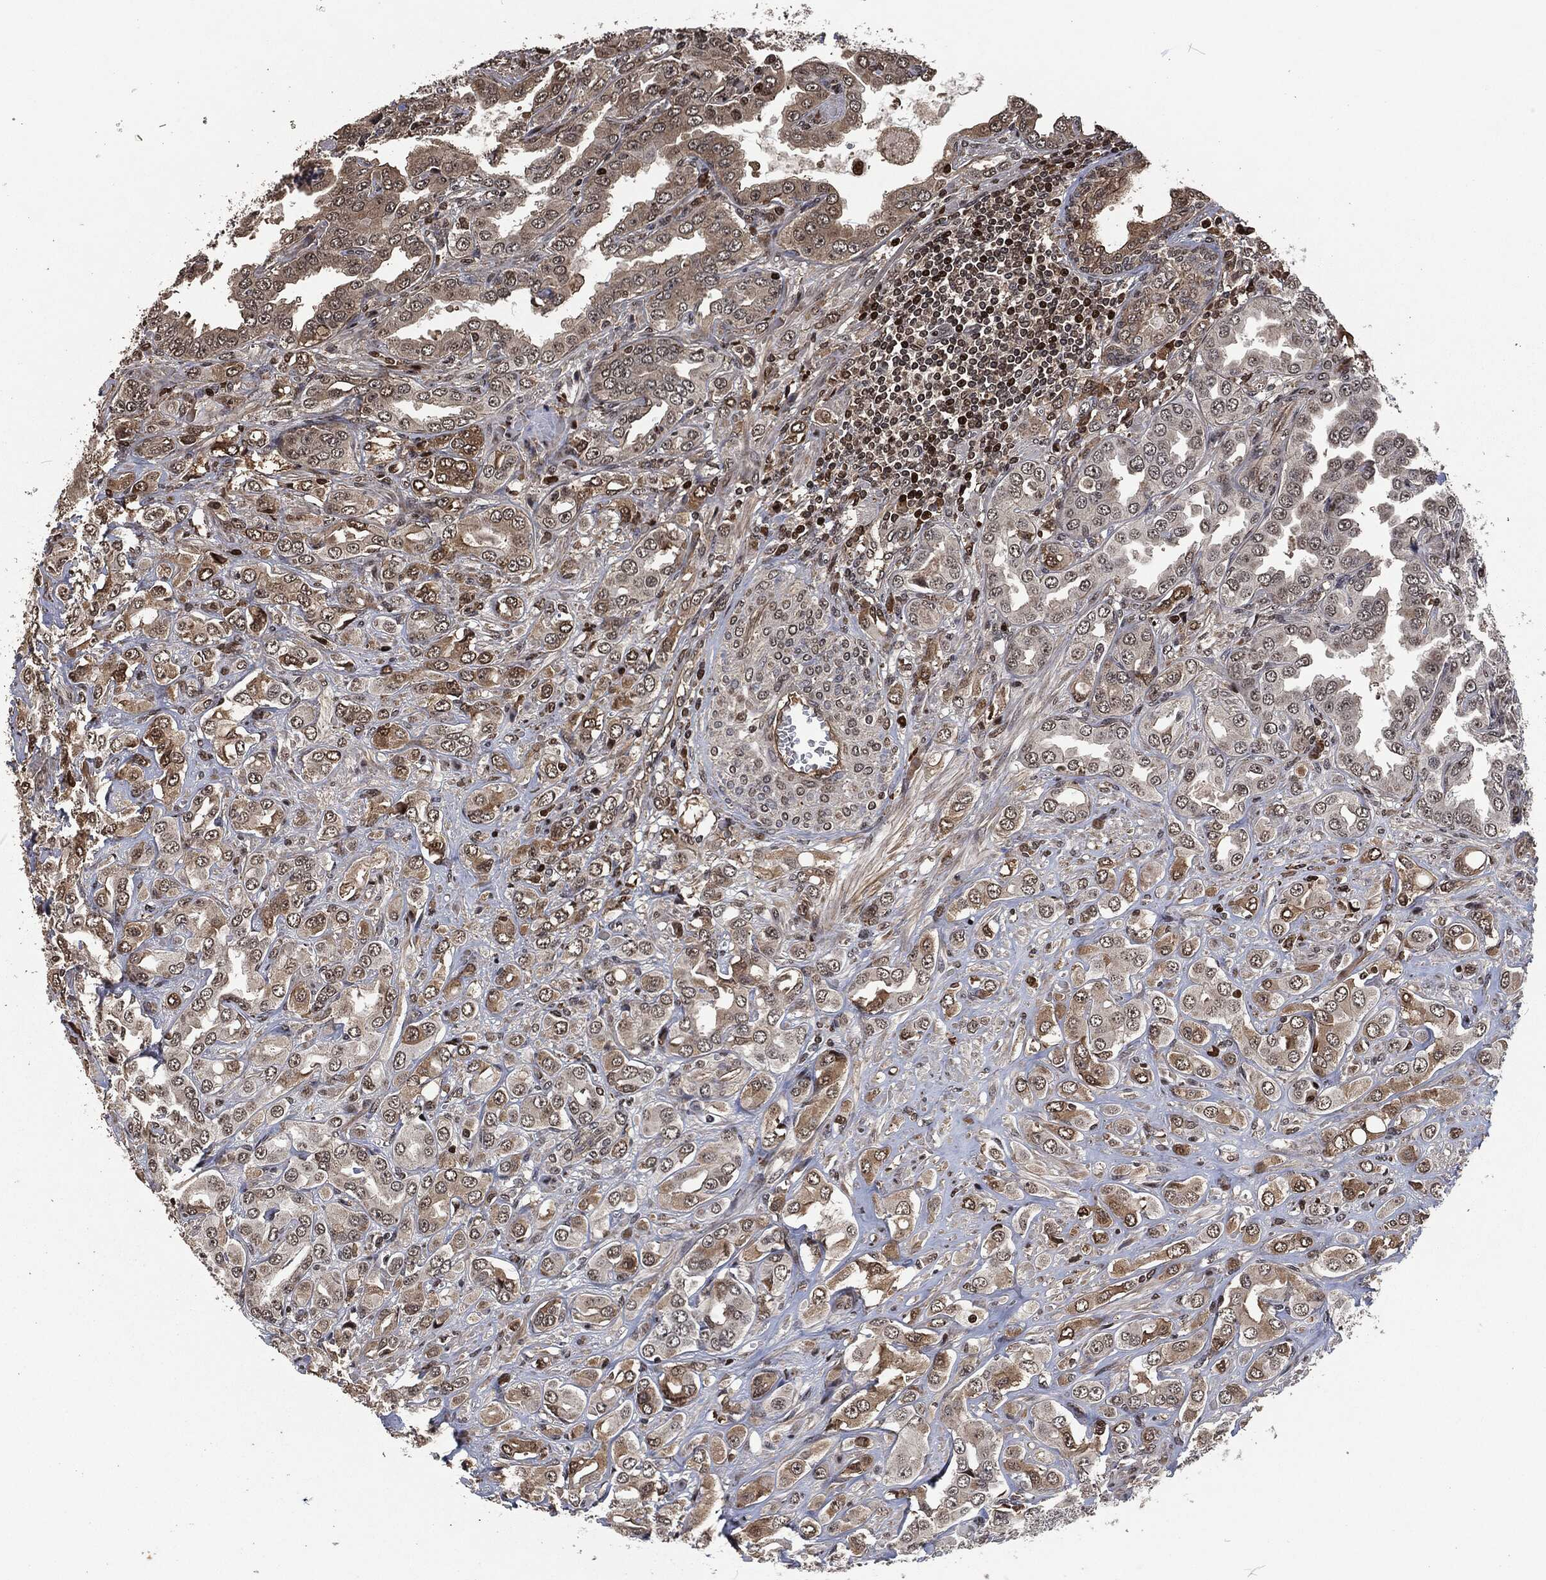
{"staining": {"intensity": "moderate", "quantity": "<25%", "location": "cytoplasmic/membranous"}, "tissue": "prostate cancer", "cell_type": "Tumor cells", "image_type": "cancer", "snomed": [{"axis": "morphology", "description": "Adenocarcinoma, NOS"}, {"axis": "topography", "description": "Prostate and seminal vesicle, NOS"}, {"axis": "topography", "description": "Prostate"}], "caption": "Immunohistochemical staining of human prostate cancer (adenocarcinoma) exhibits low levels of moderate cytoplasmic/membranous protein staining in about <25% of tumor cells.", "gene": "SNAI1", "patient": {"sex": "male", "age": 69}}